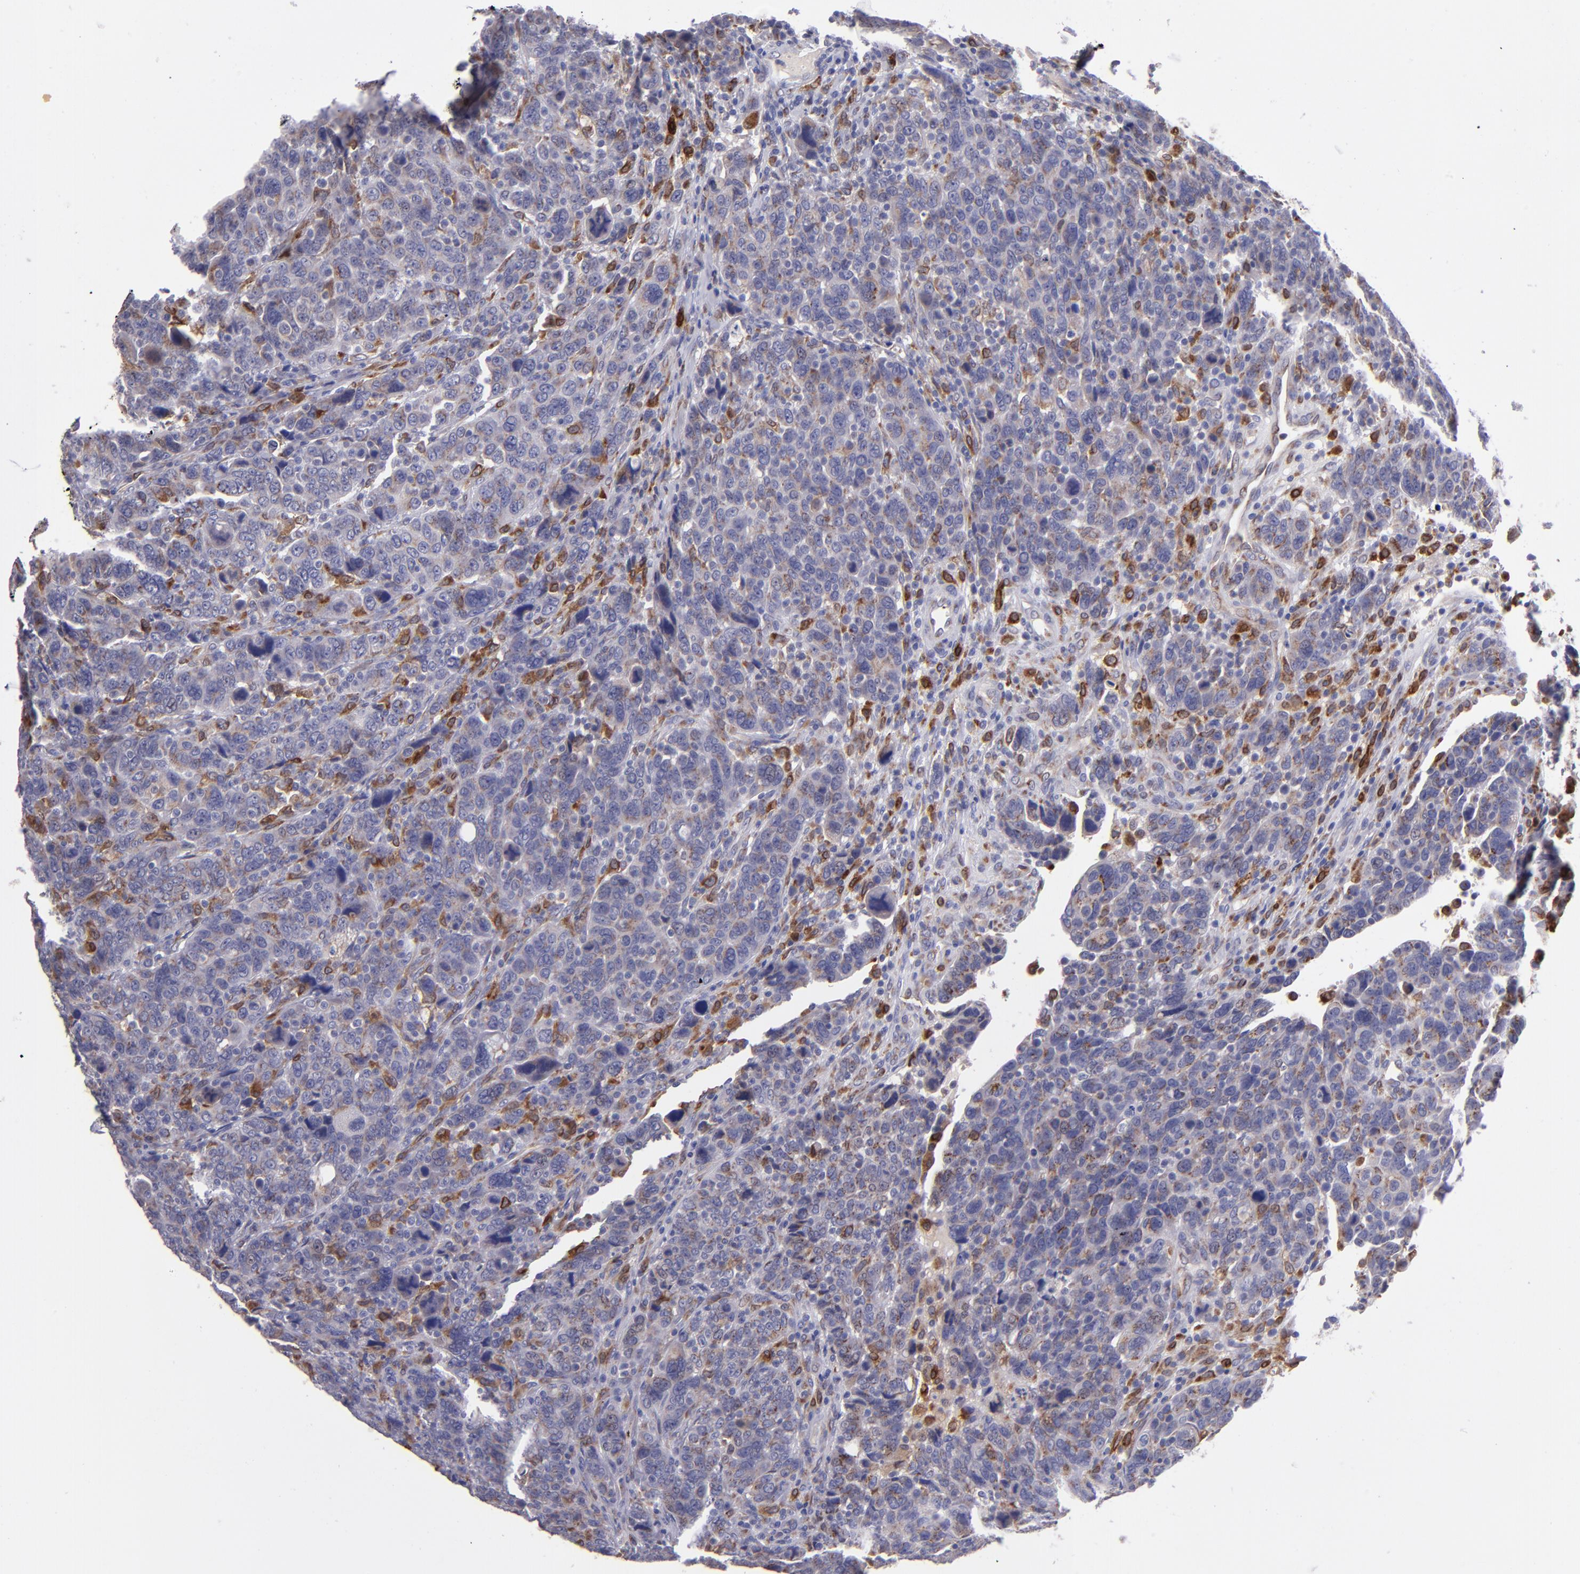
{"staining": {"intensity": "weak", "quantity": "25%-75%", "location": "cytoplasmic/membranous"}, "tissue": "breast cancer", "cell_type": "Tumor cells", "image_type": "cancer", "snomed": [{"axis": "morphology", "description": "Duct carcinoma"}, {"axis": "topography", "description": "Breast"}], "caption": "Brown immunohistochemical staining in breast cancer (infiltrating ductal carcinoma) demonstrates weak cytoplasmic/membranous positivity in approximately 25%-75% of tumor cells.", "gene": "PTGS1", "patient": {"sex": "female", "age": 37}}